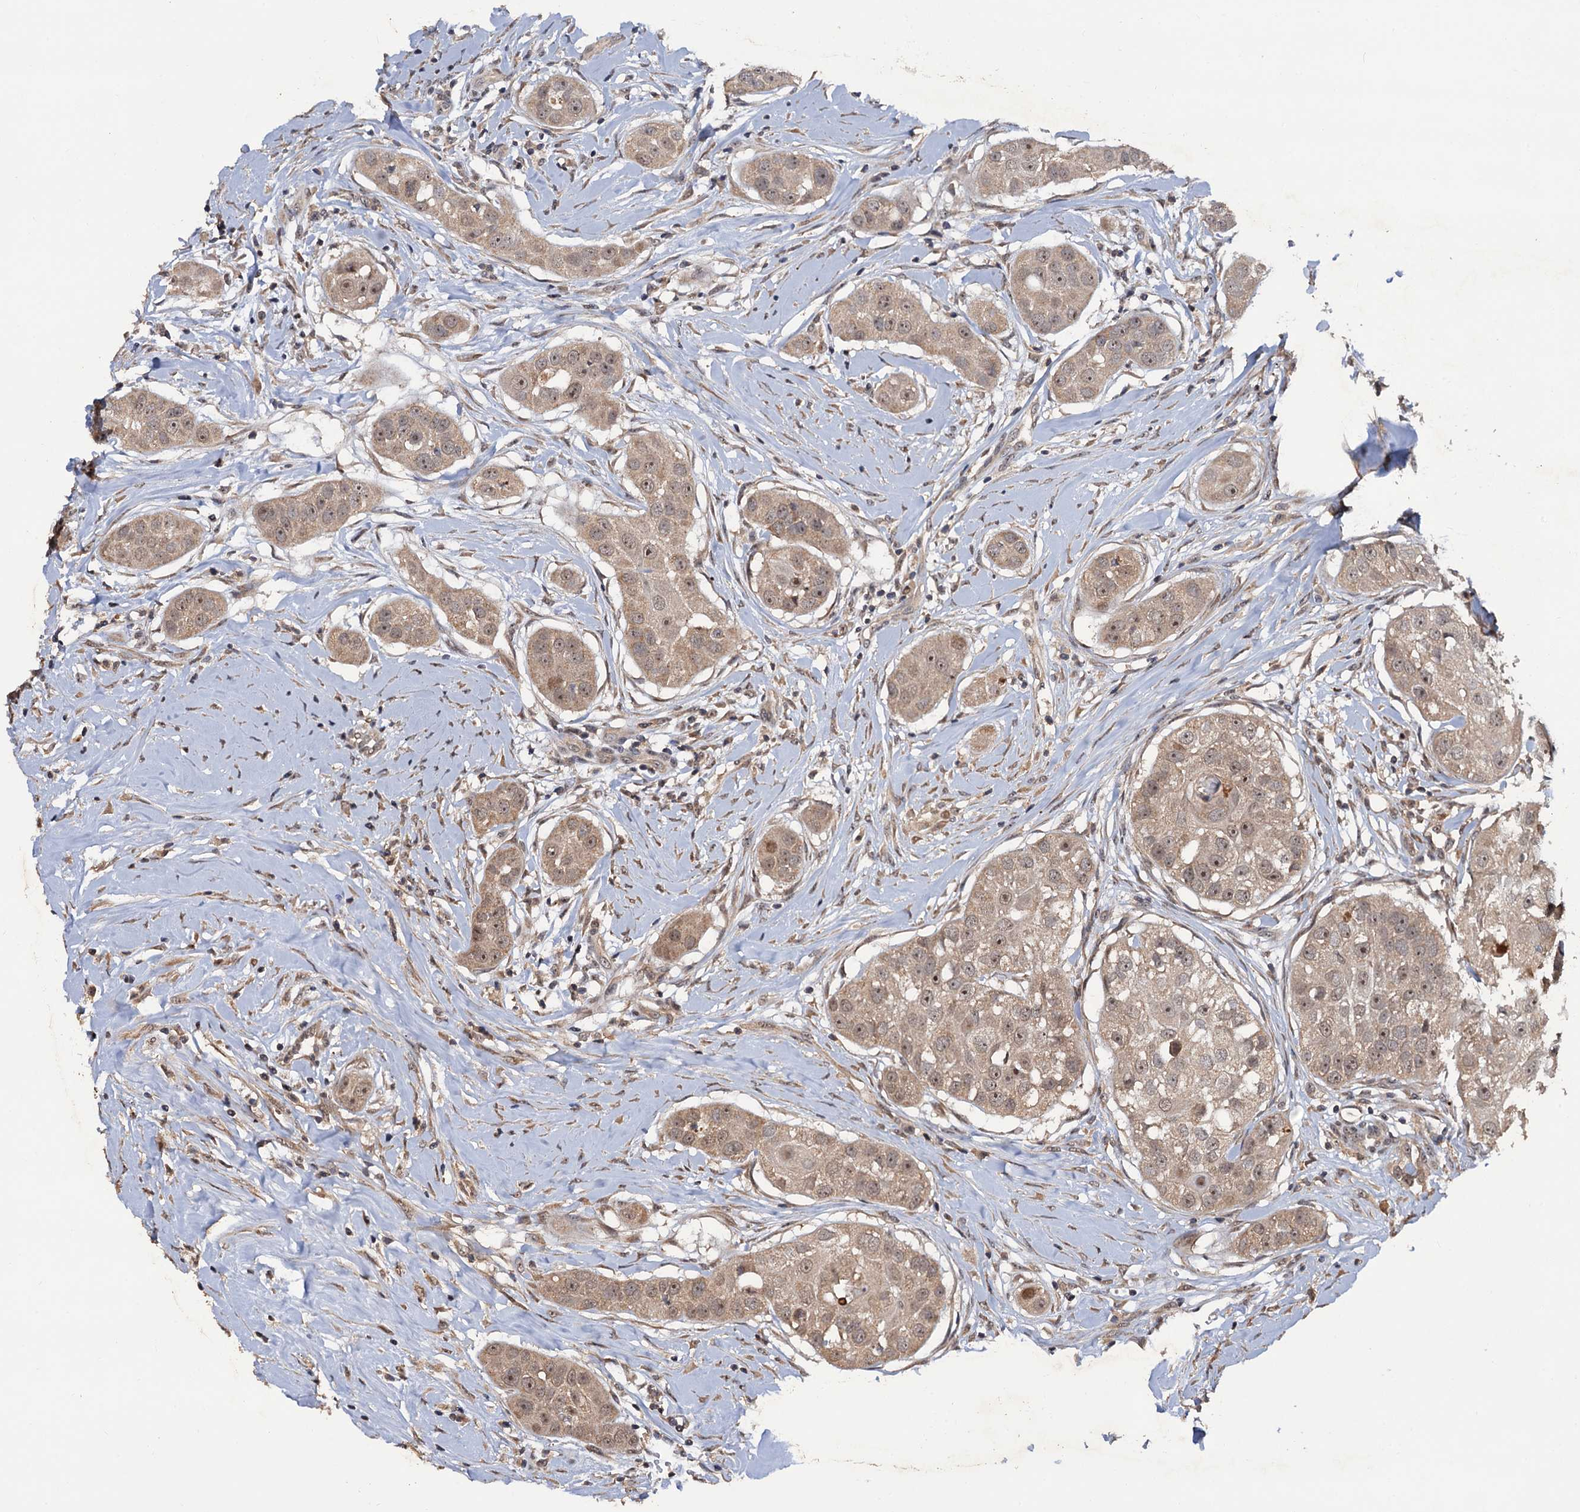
{"staining": {"intensity": "weak", "quantity": ">75%", "location": "cytoplasmic/membranous,nuclear"}, "tissue": "head and neck cancer", "cell_type": "Tumor cells", "image_type": "cancer", "snomed": [{"axis": "morphology", "description": "Normal tissue, NOS"}, {"axis": "morphology", "description": "Squamous cell carcinoma, NOS"}, {"axis": "topography", "description": "Skeletal muscle"}, {"axis": "topography", "description": "Head-Neck"}], "caption": "The micrograph demonstrates staining of head and neck squamous cell carcinoma, revealing weak cytoplasmic/membranous and nuclear protein staining (brown color) within tumor cells.", "gene": "LRRC63", "patient": {"sex": "male", "age": 51}}